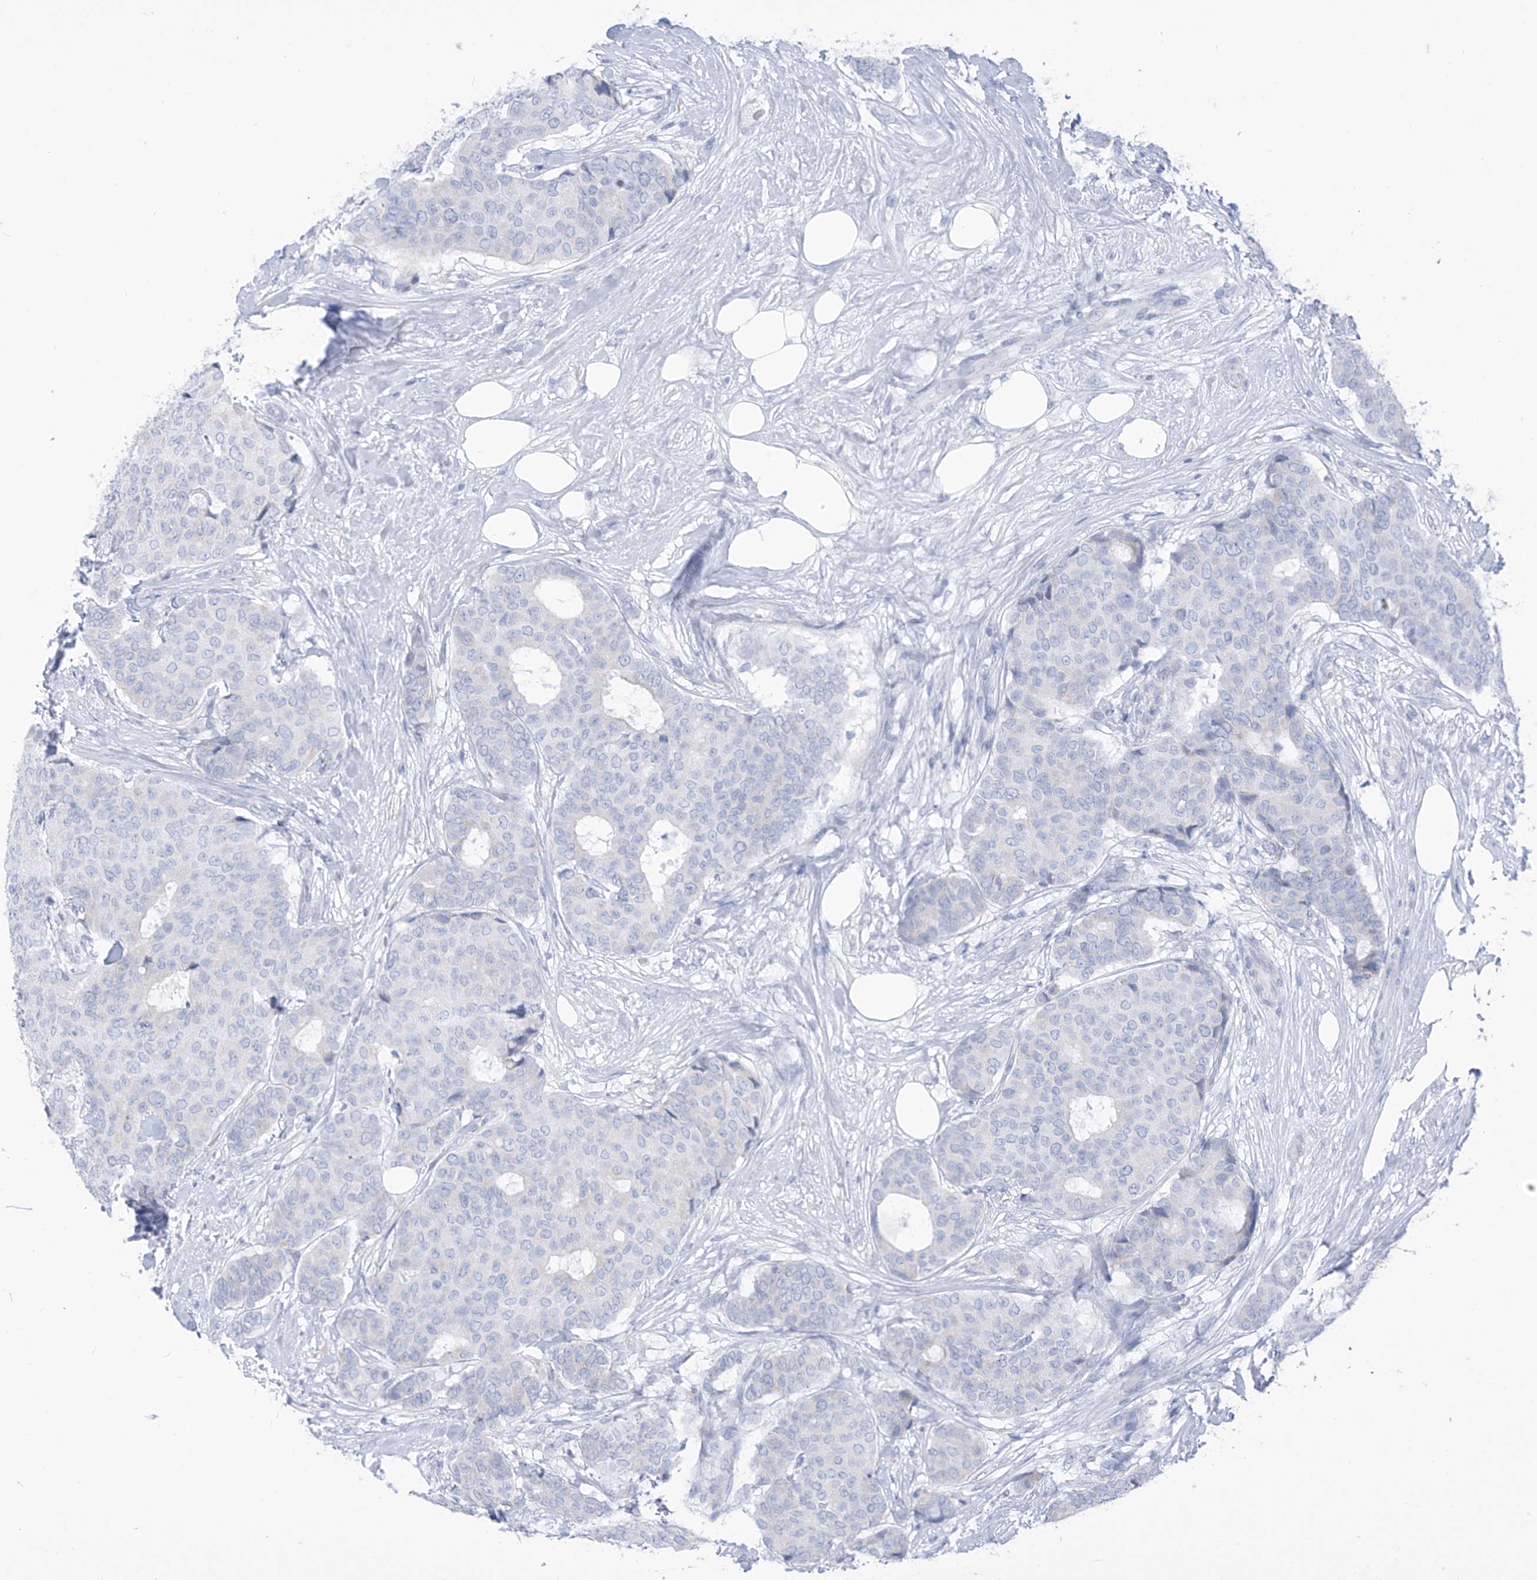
{"staining": {"intensity": "negative", "quantity": "none", "location": "none"}, "tissue": "breast cancer", "cell_type": "Tumor cells", "image_type": "cancer", "snomed": [{"axis": "morphology", "description": "Duct carcinoma"}, {"axis": "topography", "description": "Breast"}], "caption": "An image of breast infiltrating ductal carcinoma stained for a protein demonstrates no brown staining in tumor cells.", "gene": "RCN2", "patient": {"sex": "female", "age": 75}}